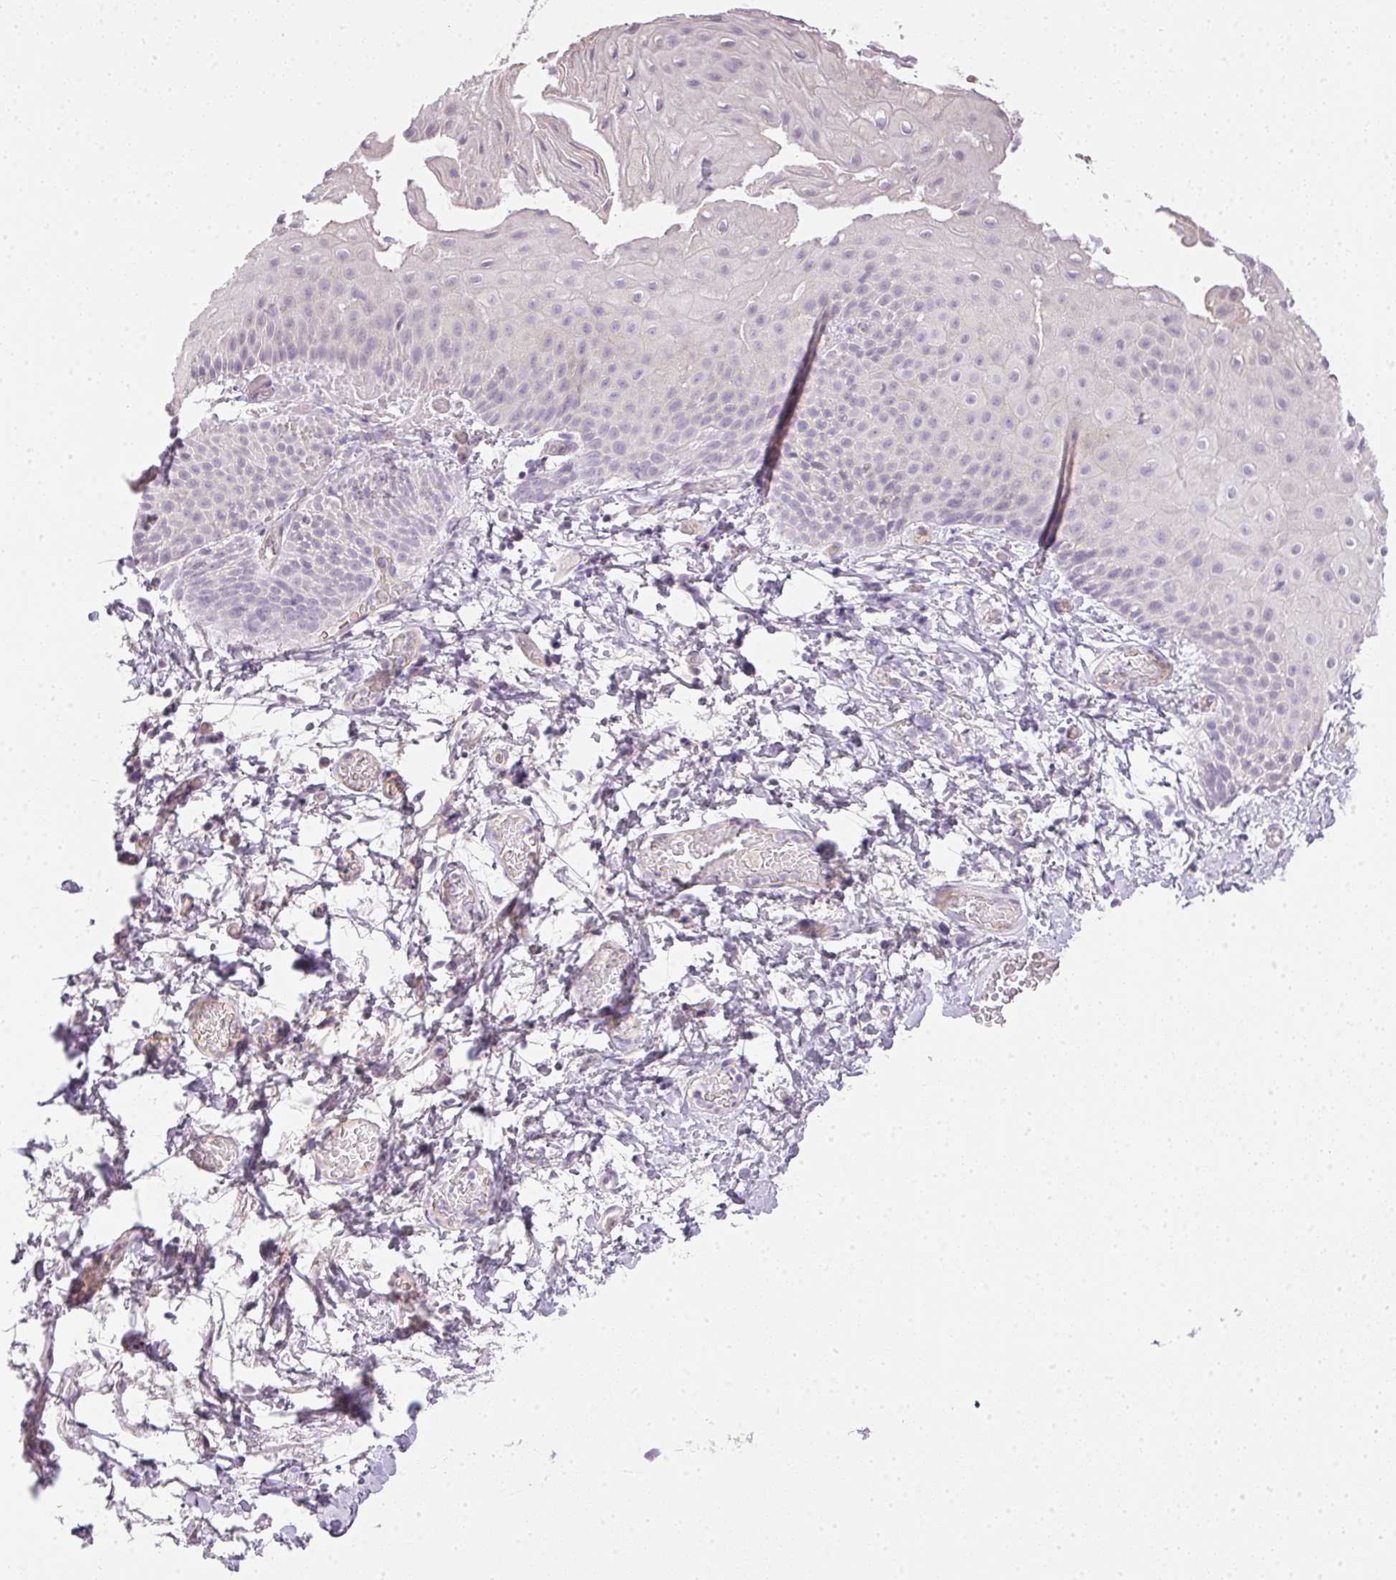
{"staining": {"intensity": "negative", "quantity": "none", "location": "none"}, "tissue": "skin", "cell_type": "Epidermal cells", "image_type": "normal", "snomed": [{"axis": "morphology", "description": "Normal tissue, NOS"}, {"axis": "morphology", "description": "Hemorrhoids"}, {"axis": "morphology", "description": "Inflammation, NOS"}, {"axis": "topography", "description": "Anal"}], "caption": "This image is of normal skin stained with immunohistochemistry to label a protein in brown with the nuclei are counter-stained blue. There is no staining in epidermal cells.", "gene": "RAX2", "patient": {"sex": "male", "age": 60}}